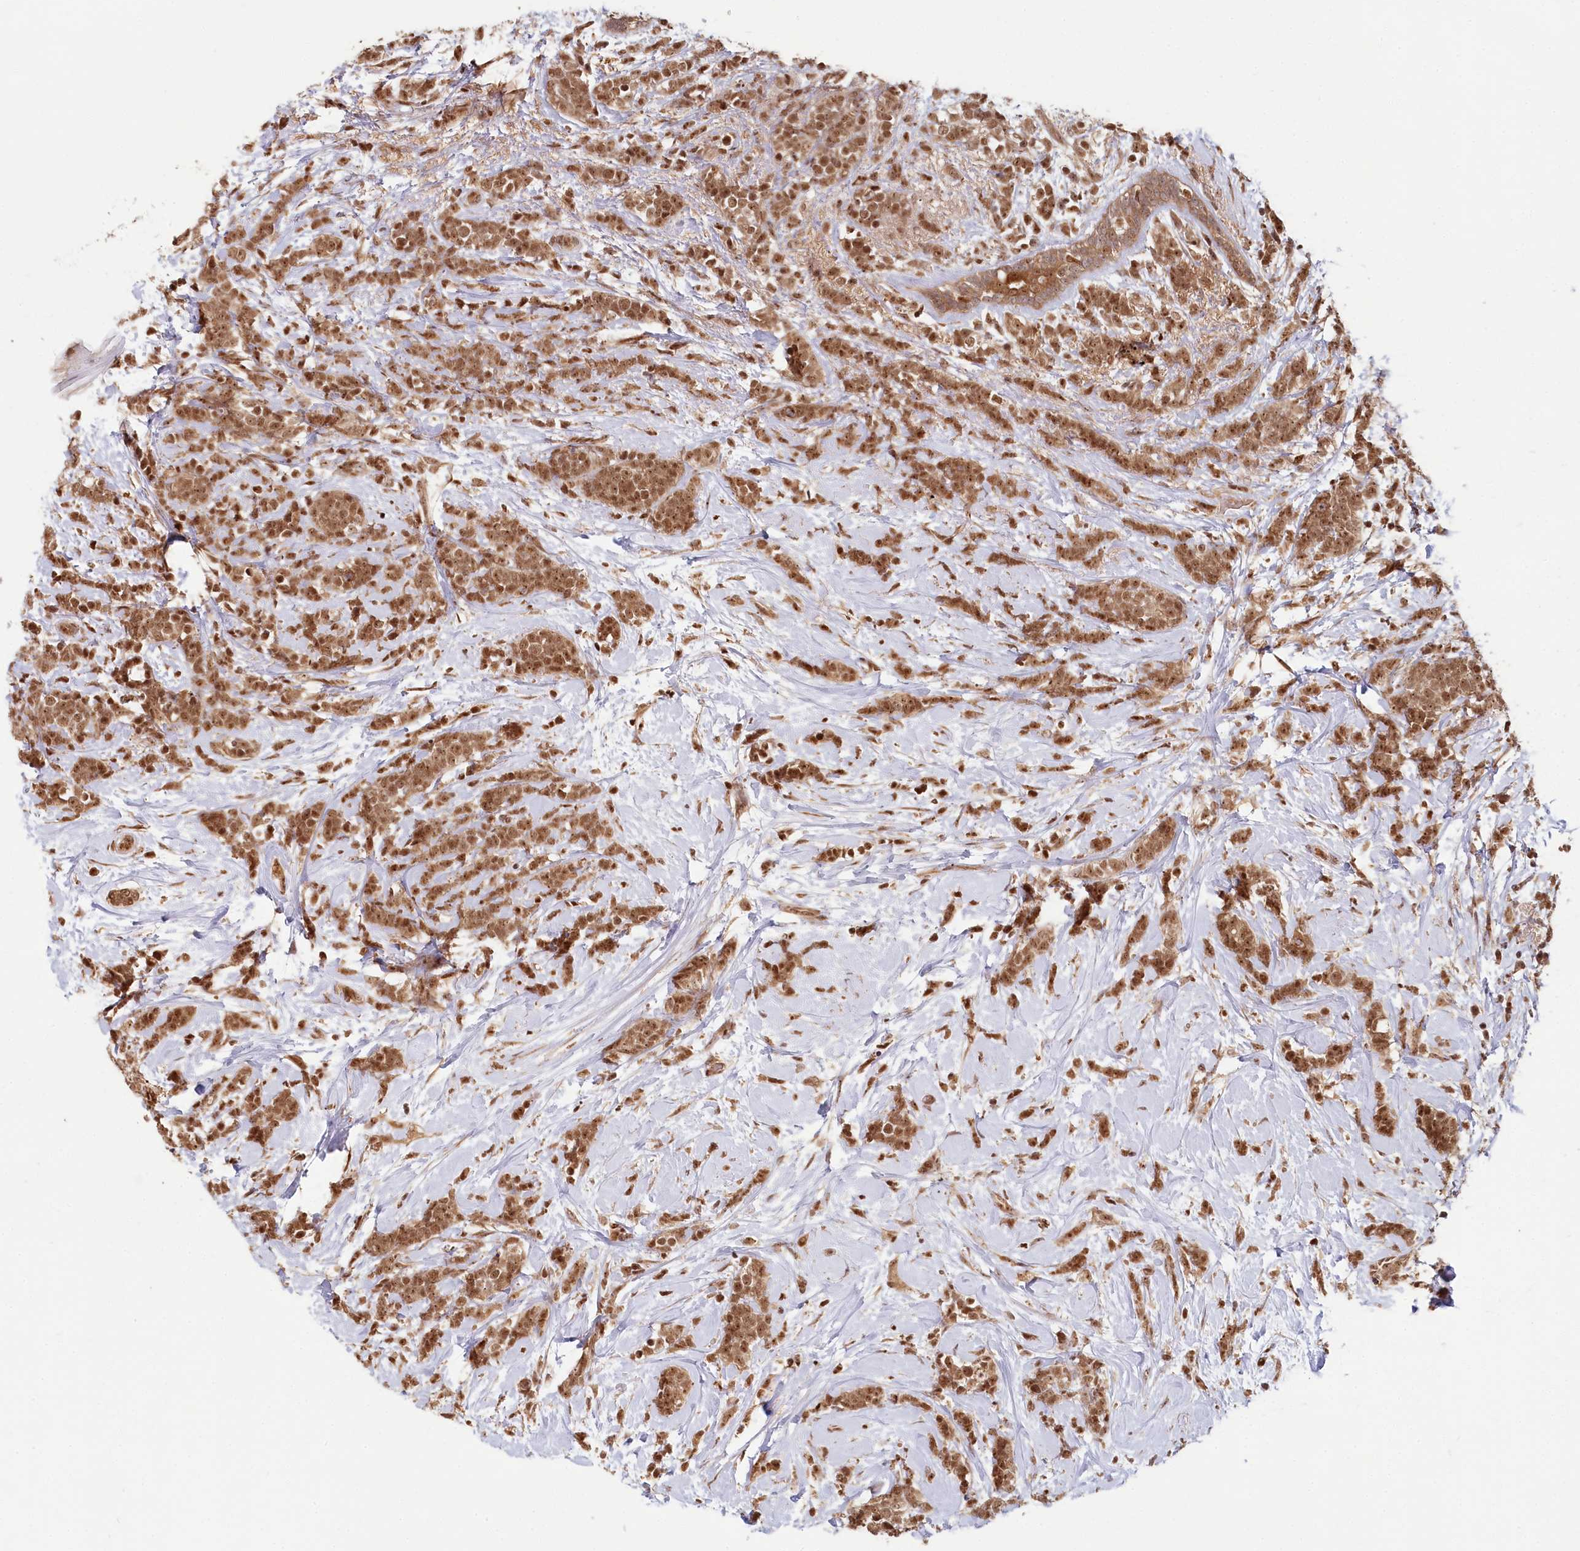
{"staining": {"intensity": "moderate", "quantity": ">75%", "location": "cytoplasmic/membranous,nuclear"}, "tissue": "breast cancer", "cell_type": "Tumor cells", "image_type": "cancer", "snomed": [{"axis": "morphology", "description": "Lobular carcinoma"}, {"axis": "topography", "description": "Breast"}], "caption": "Protein expression by immunohistochemistry demonstrates moderate cytoplasmic/membranous and nuclear staining in about >75% of tumor cells in breast lobular carcinoma. Using DAB (3,3'-diaminobenzidine) (brown) and hematoxylin (blue) stains, captured at high magnification using brightfield microscopy.", "gene": "WAPL", "patient": {"sex": "female", "age": 58}}